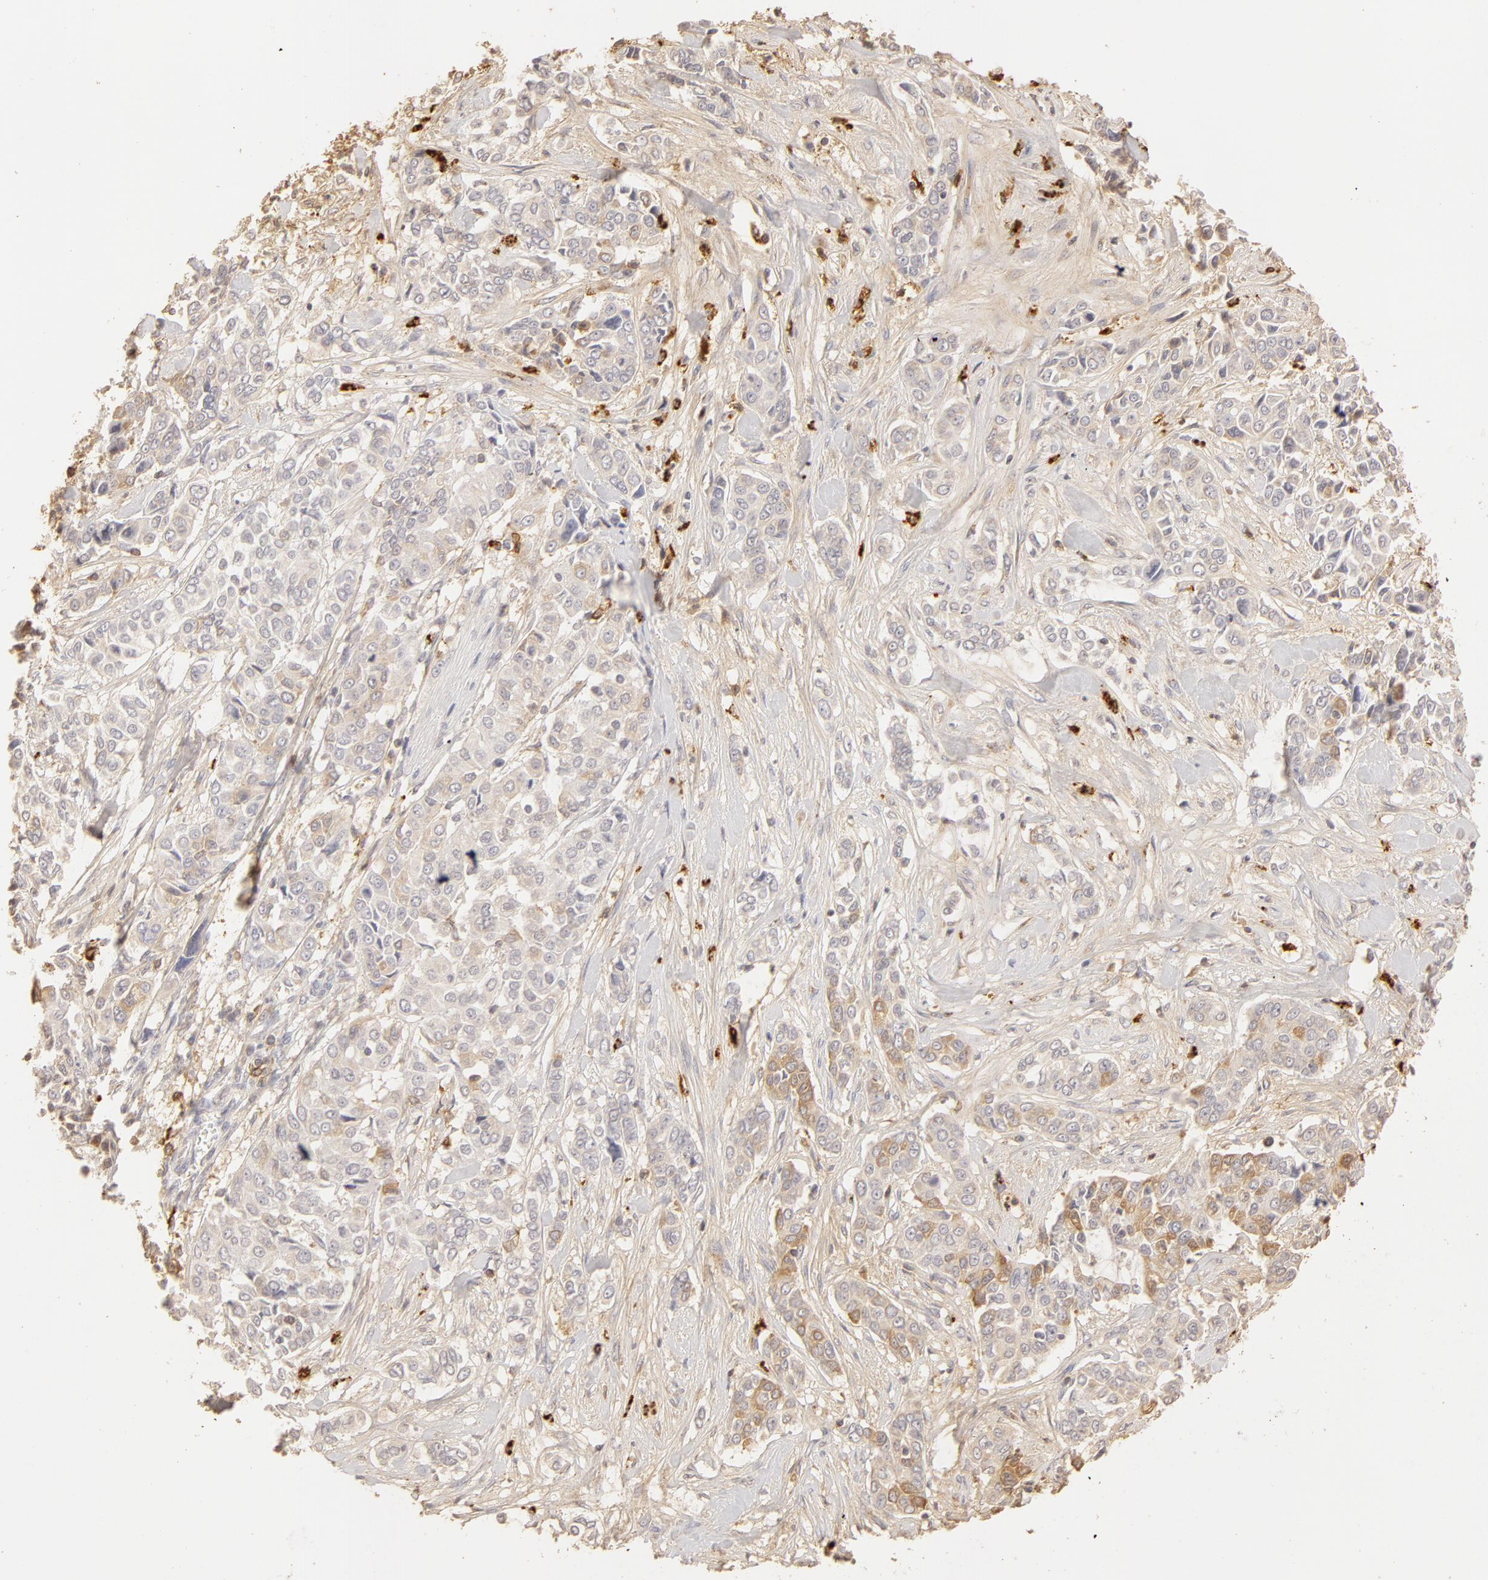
{"staining": {"intensity": "weak", "quantity": "<25%", "location": "cytoplasmic/membranous"}, "tissue": "pancreatic cancer", "cell_type": "Tumor cells", "image_type": "cancer", "snomed": [{"axis": "morphology", "description": "Adenocarcinoma, NOS"}, {"axis": "topography", "description": "Pancreas"}], "caption": "Tumor cells show no significant staining in pancreatic adenocarcinoma.", "gene": "C1R", "patient": {"sex": "female", "age": 52}}